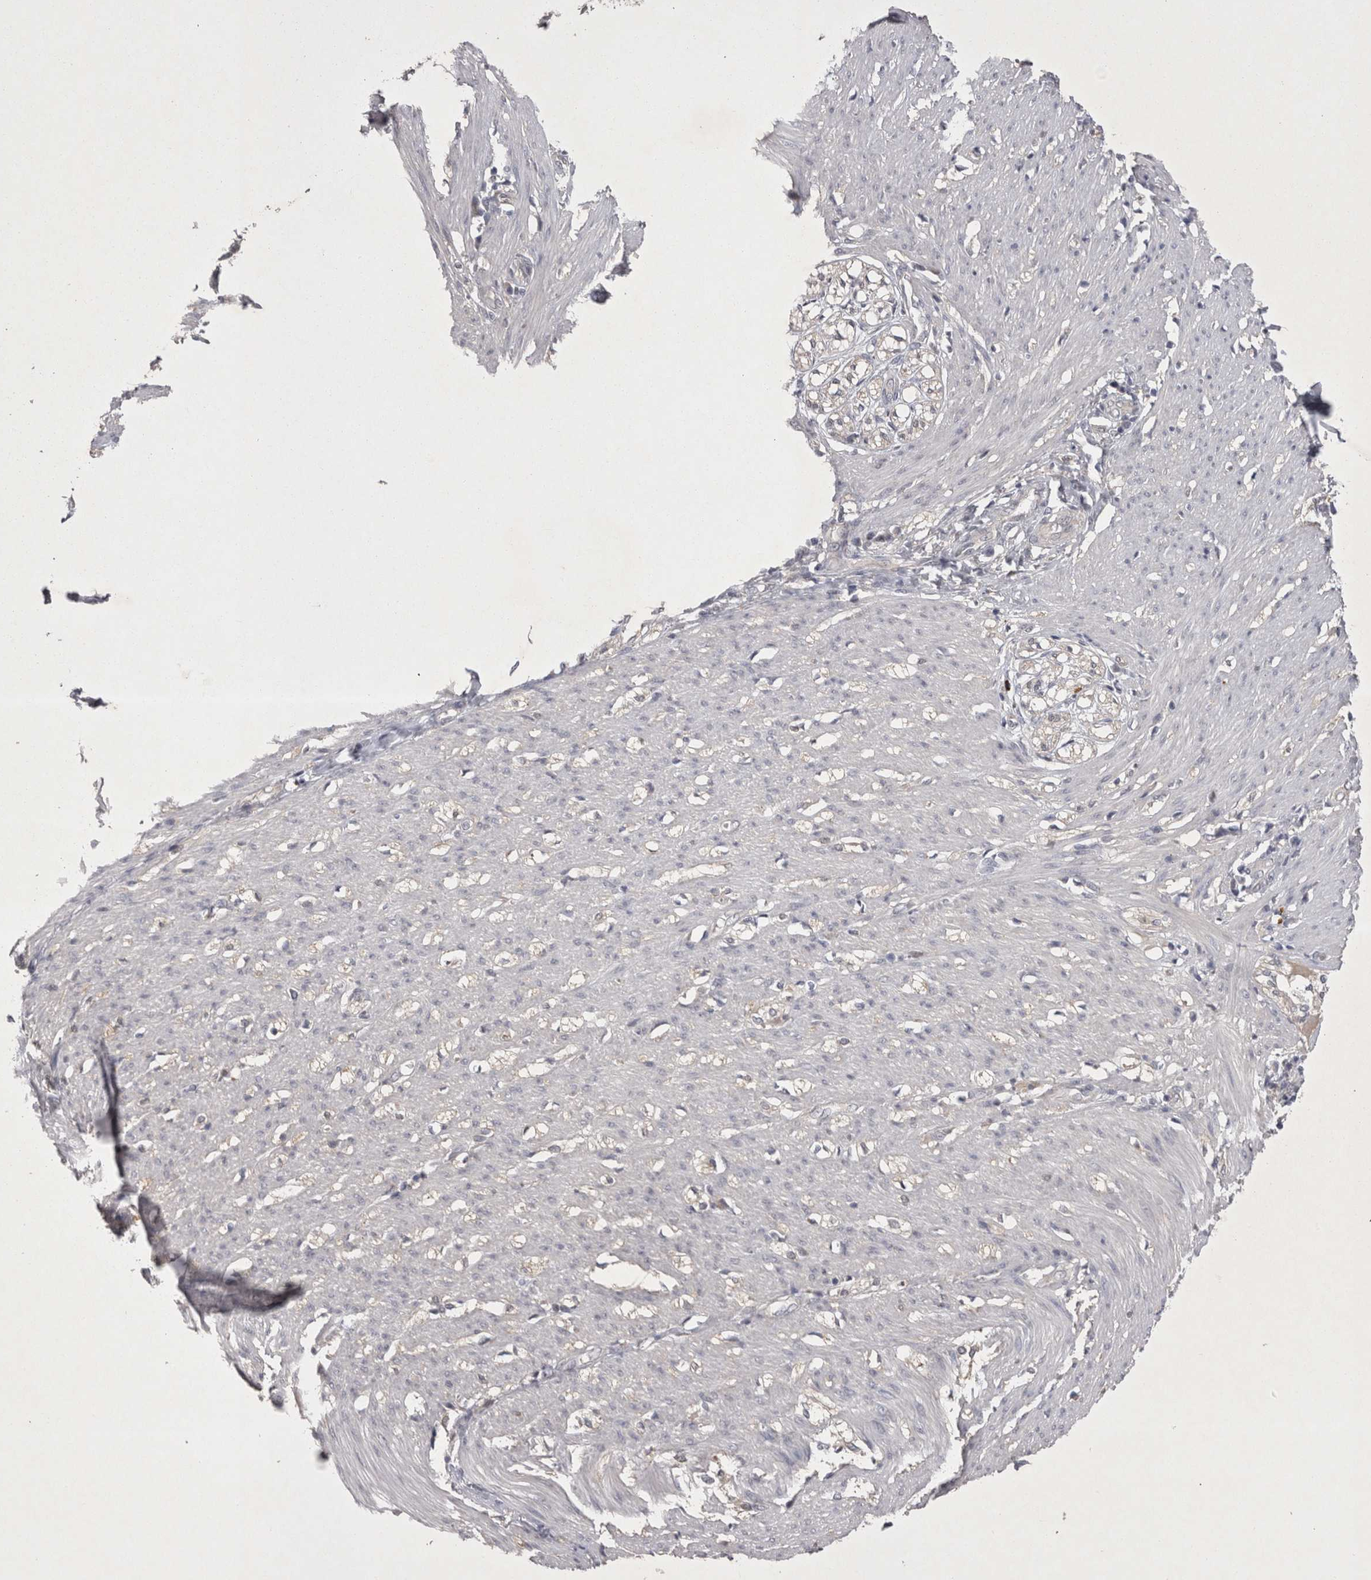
{"staining": {"intensity": "negative", "quantity": "none", "location": "none"}, "tissue": "smooth muscle", "cell_type": "Smooth muscle cells", "image_type": "normal", "snomed": [{"axis": "morphology", "description": "Normal tissue, NOS"}, {"axis": "morphology", "description": "Adenocarcinoma, NOS"}, {"axis": "topography", "description": "Colon"}, {"axis": "topography", "description": "Peripheral nerve tissue"}], "caption": "The image shows no significant expression in smooth muscle cells of smooth muscle.", "gene": "CTBS", "patient": {"sex": "male", "age": 14}}